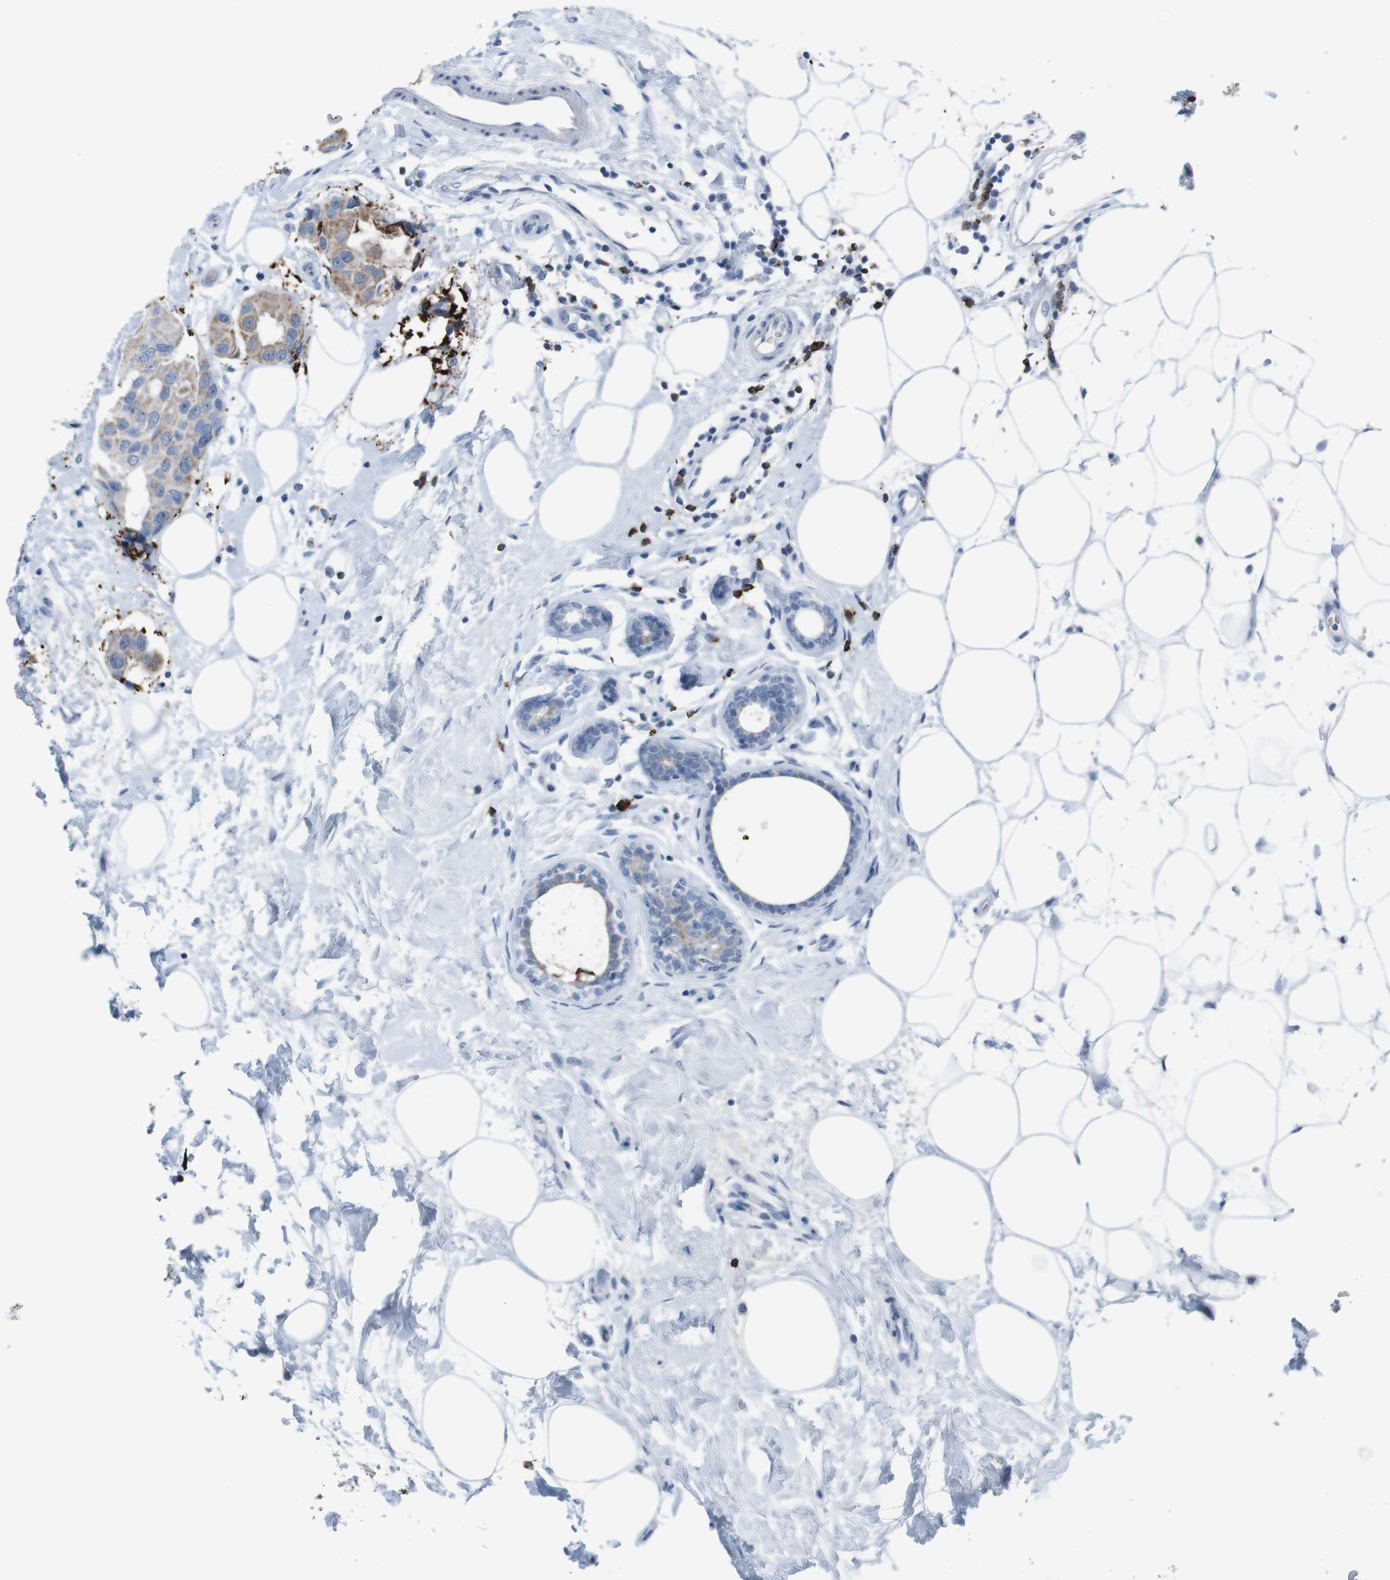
{"staining": {"intensity": "moderate", "quantity": ">75%", "location": "cytoplasmic/membranous"}, "tissue": "breast cancer", "cell_type": "Tumor cells", "image_type": "cancer", "snomed": [{"axis": "morphology", "description": "Normal tissue, NOS"}, {"axis": "morphology", "description": "Duct carcinoma"}, {"axis": "topography", "description": "Breast"}], "caption": "Breast cancer (invasive ductal carcinoma) tissue reveals moderate cytoplasmic/membranous expression in approximately >75% of tumor cells, visualized by immunohistochemistry. (DAB IHC, brown staining for protein, blue staining for nuclei).", "gene": "ST6GAL1", "patient": {"sex": "female", "age": 39}}